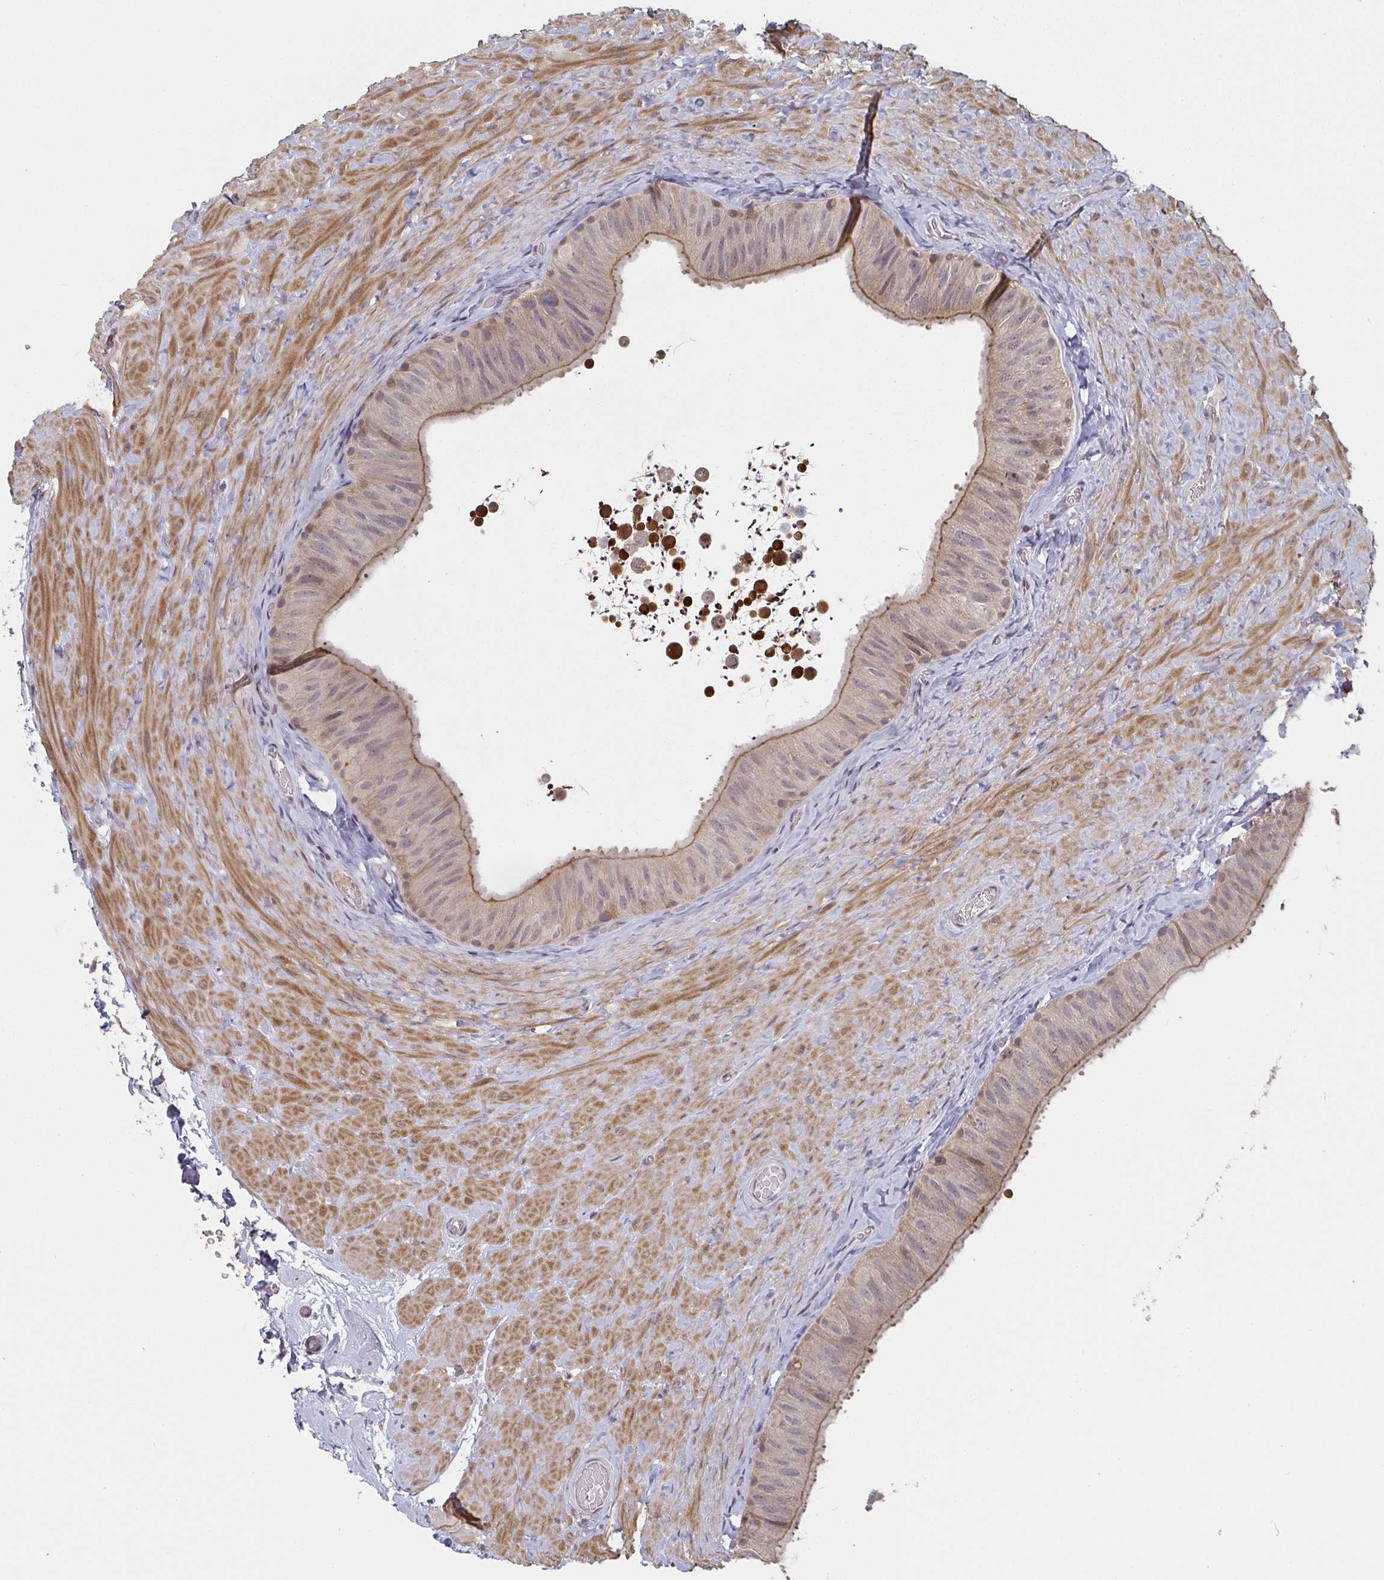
{"staining": {"intensity": "weak", "quantity": ">75%", "location": "cytoplasmic/membranous"}, "tissue": "epididymis", "cell_type": "Glandular cells", "image_type": "normal", "snomed": [{"axis": "morphology", "description": "Normal tissue, NOS"}, {"axis": "topography", "description": "Epididymis, spermatic cord, NOS"}, {"axis": "topography", "description": "Epididymis"}], "caption": "The photomicrograph displays immunohistochemical staining of benign epididymis. There is weak cytoplasmic/membranous positivity is identified in about >75% of glandular cells.", "gene": "RANGRF", "patient": {"sex": "male", "age": 31}}